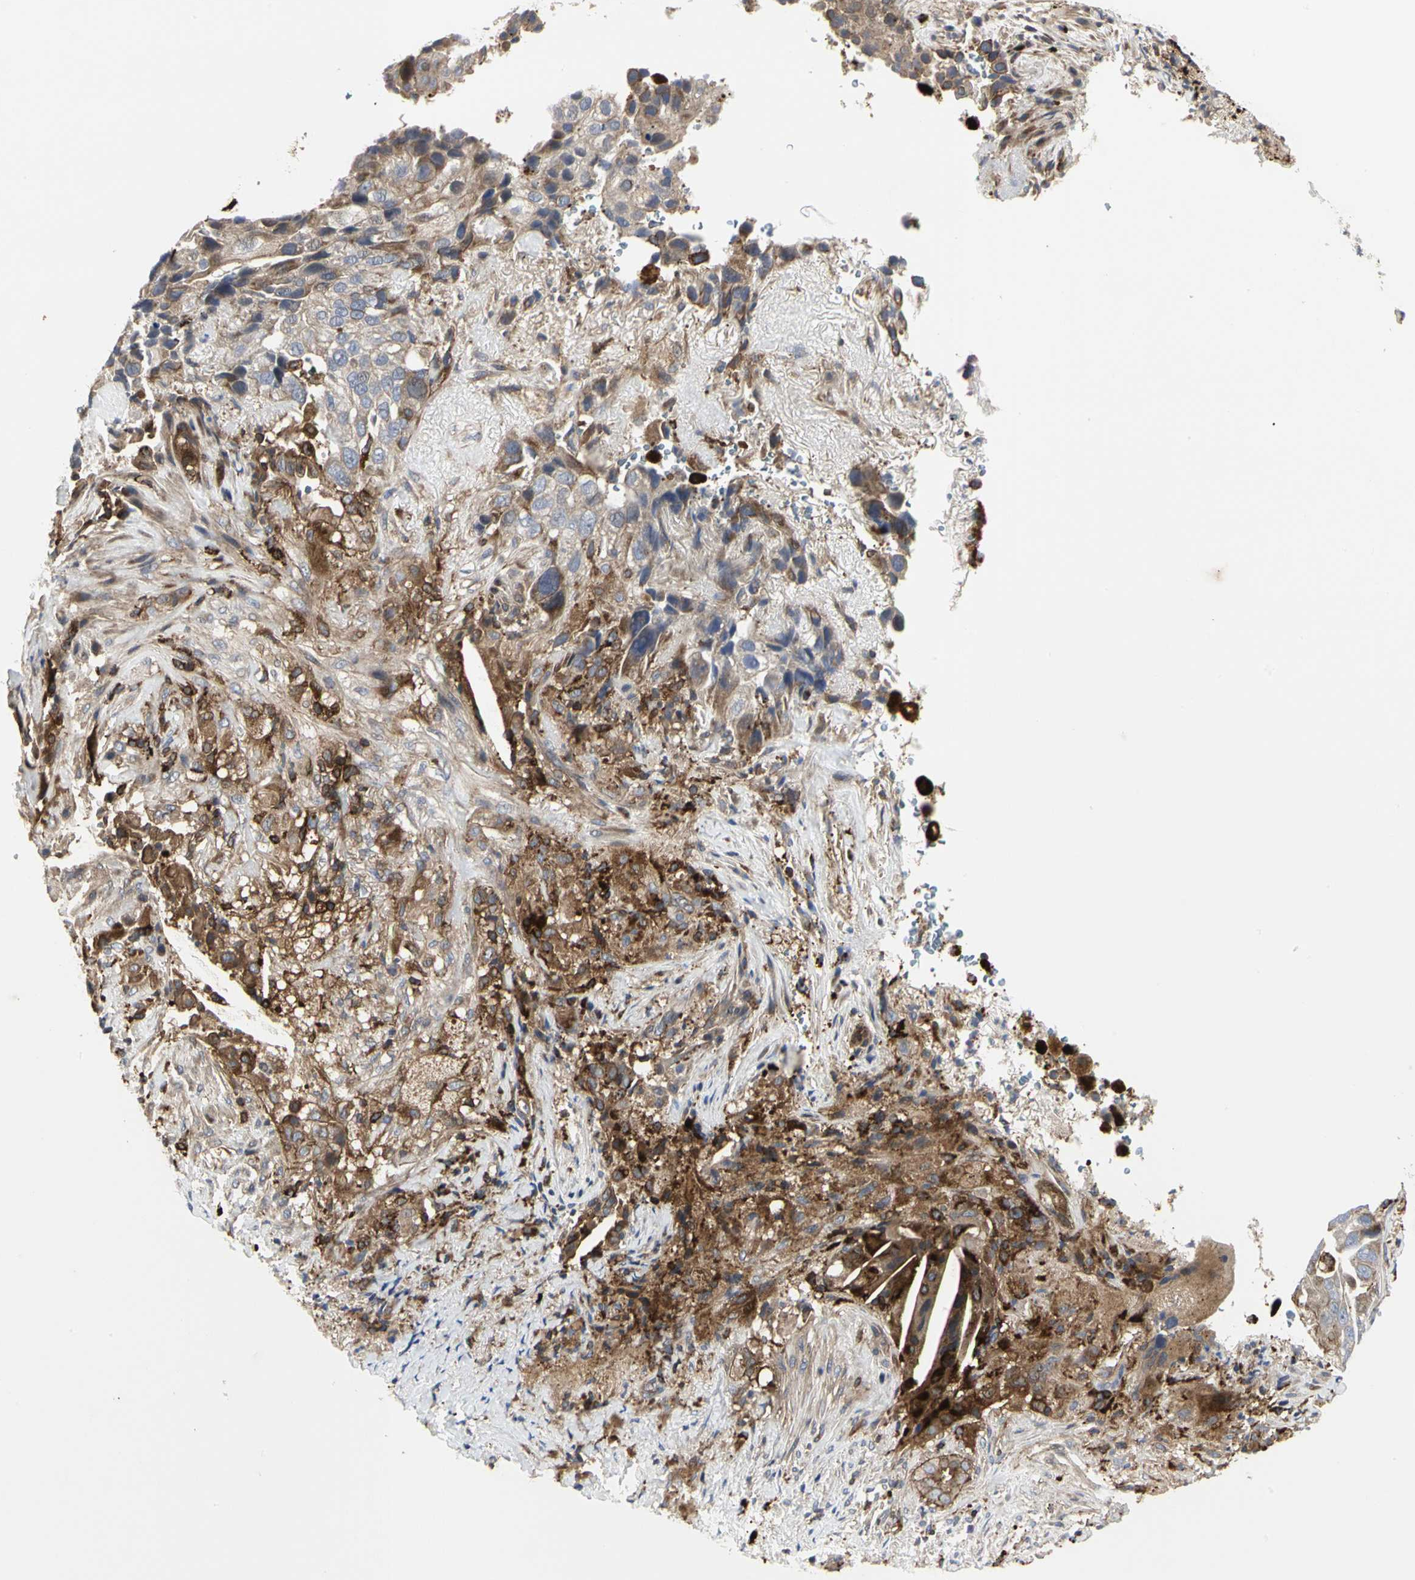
{"staining": {"intensity": "weak", "quantity": "25%-75%", "location": "cytoplasmic/membranous"}, "tissue": "lung cancer", "cell_type": "Tumor cells", "image_type": "cancer", "snomed": [{"axis": "morphology", "description": "Squamous cell carcinoma, NOS"}, {"axis": "topography", "description": "Lung"}], "caption": "Protein expression analysis of squamous cell carcinoma (lung) exhibits weak cytoplasmic/membranous staining in approximately 25%-75% of tumor cells.", "gene": "NAPG", "patient": {"sex": "male", "age": 54}}